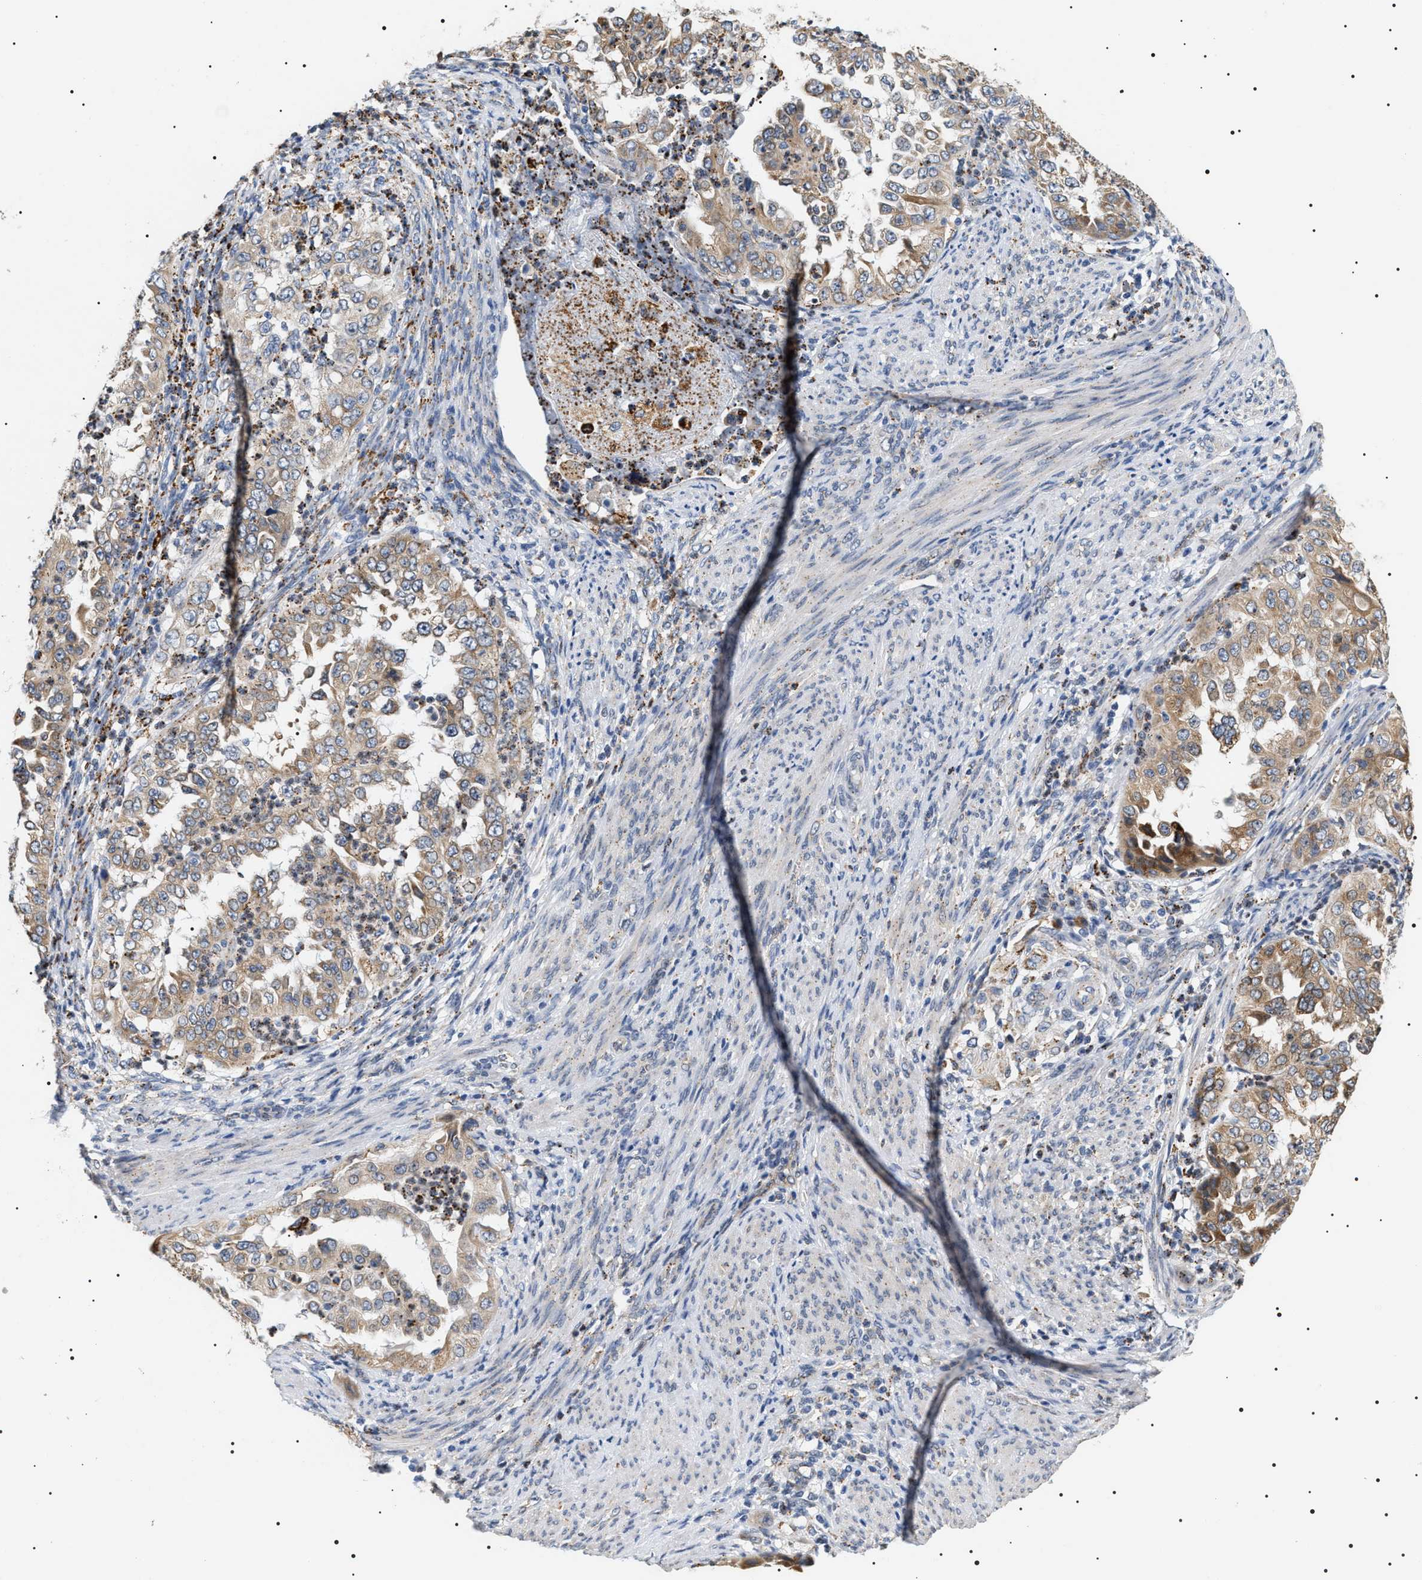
{"staining": {"intensity": "weak", "quantity": ">75%", "location": "cytoplasmic/membranous"}, "tissue": "endometrial cancer", "cell_type": "Tumor cells", "image_type": "cancer", "snomed": [{"axis": "morphology", "description": "Adenocarcinoma, NOS"}, {"axis": "topography", "description": "Endometrium"}], "caption": "Protein staining of adenocarcinoma (endometrial) tissue displays weak cytoplasmic/membranous staining in about >75% of tumor cells. Nuclei are stained in blue.", "gene": "HSD17B11", "patient": {"sex": "female", "age": 85}}